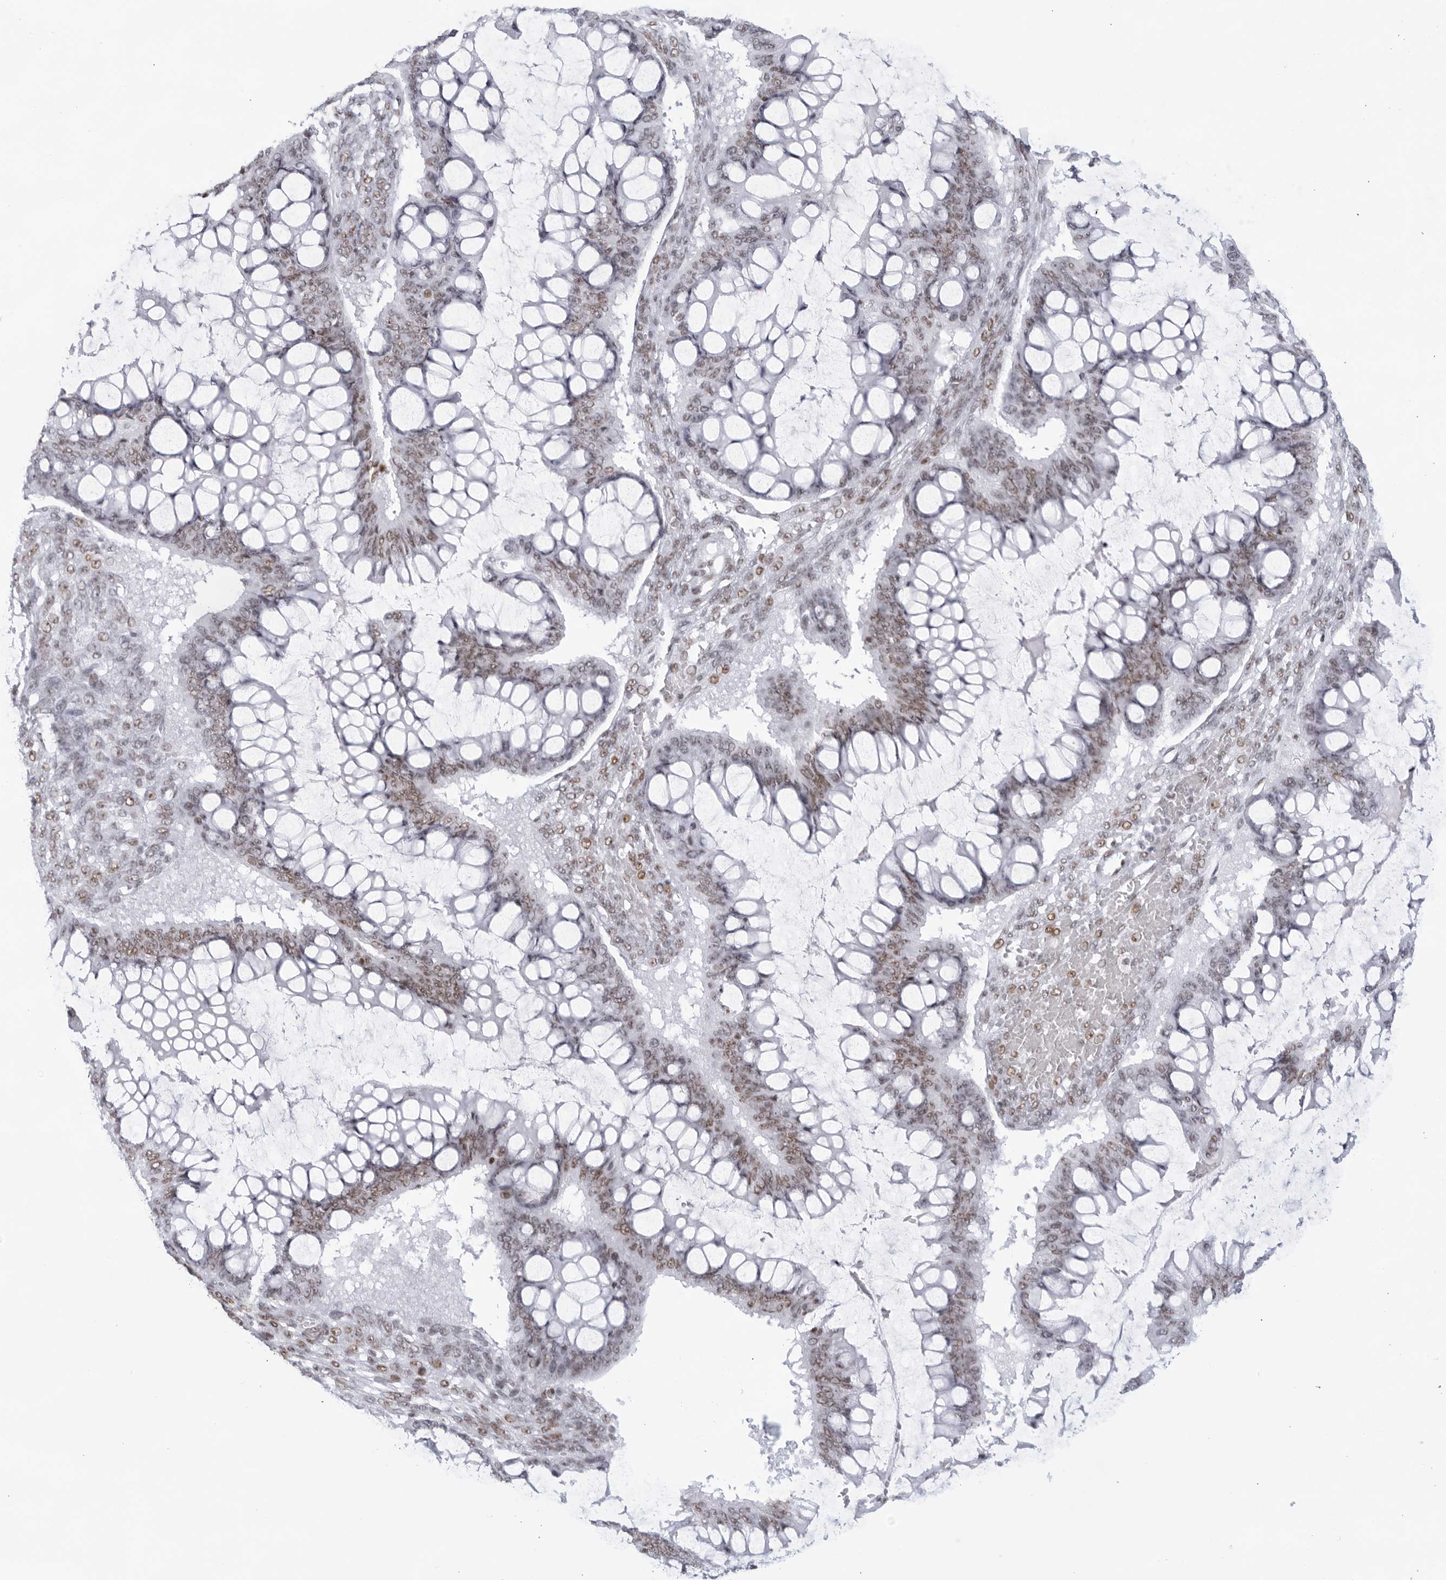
{"staining": {"intensity": "weak", "quantity": ">75%", "location": "nuclear"}, "tissue": "ovarian cancer", "cell_type": "Tumor cells", "image_type": "cancer", "snomed": [{"axis": "morphology", "description": "Cystadenocarcinoma, mucinous, NOS"}, {"axis": "topography", "description": "Ovary"}], "caption": "This photomicrograph demonstrates IHC staining of human ovarian mucinous cystadenocarcinoma, with low weak nuclear positivity in approximately >75% of tumor cells.", "gene": "HP1BP3", "patient": {"sex": "female", "age": 73}}